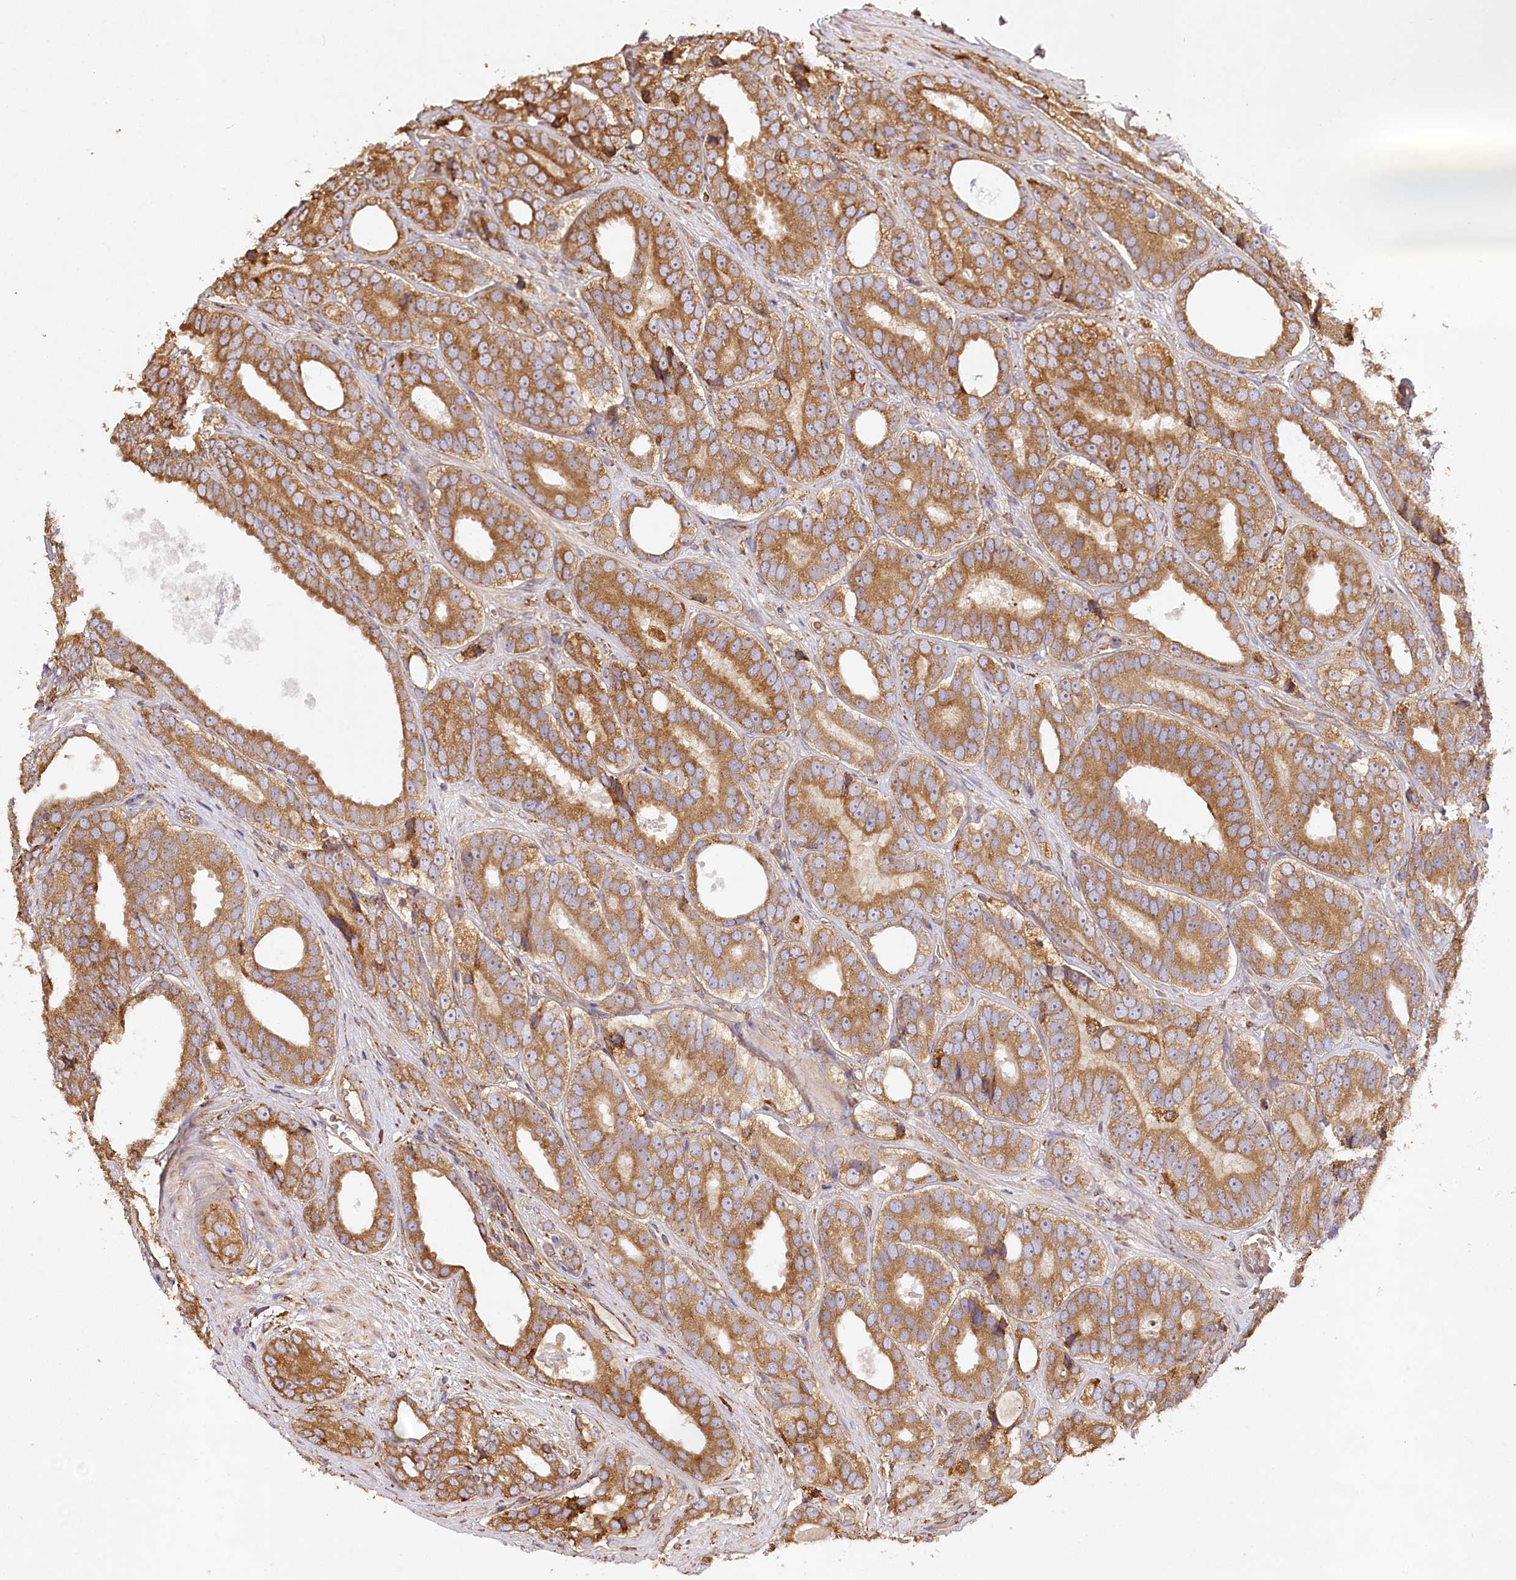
{"staining": {"intensity": "moderate", "quantity": ">75%", "location": "cytoplasmic/membranous"}, "tissue": "prostate cancer", "cell_type": "Tumor cells", "image_type": "cancer", "snomed": [{"axis": "morphology", "description": "Adenocarcinoma, High grade"}, {"axis": "topography", "description": "Prostate"}], "caption": "Protein staining of prostate adenocarcinoma (high-grade) tissue shows moderate cytoplasmic/membranous expression in about >75% of tumor cells. (brown staining indicates protein expression, while blue staining denotes nuclei).", "gene": "ACAP2", "patient": {"sex": "male", "age": 56}}